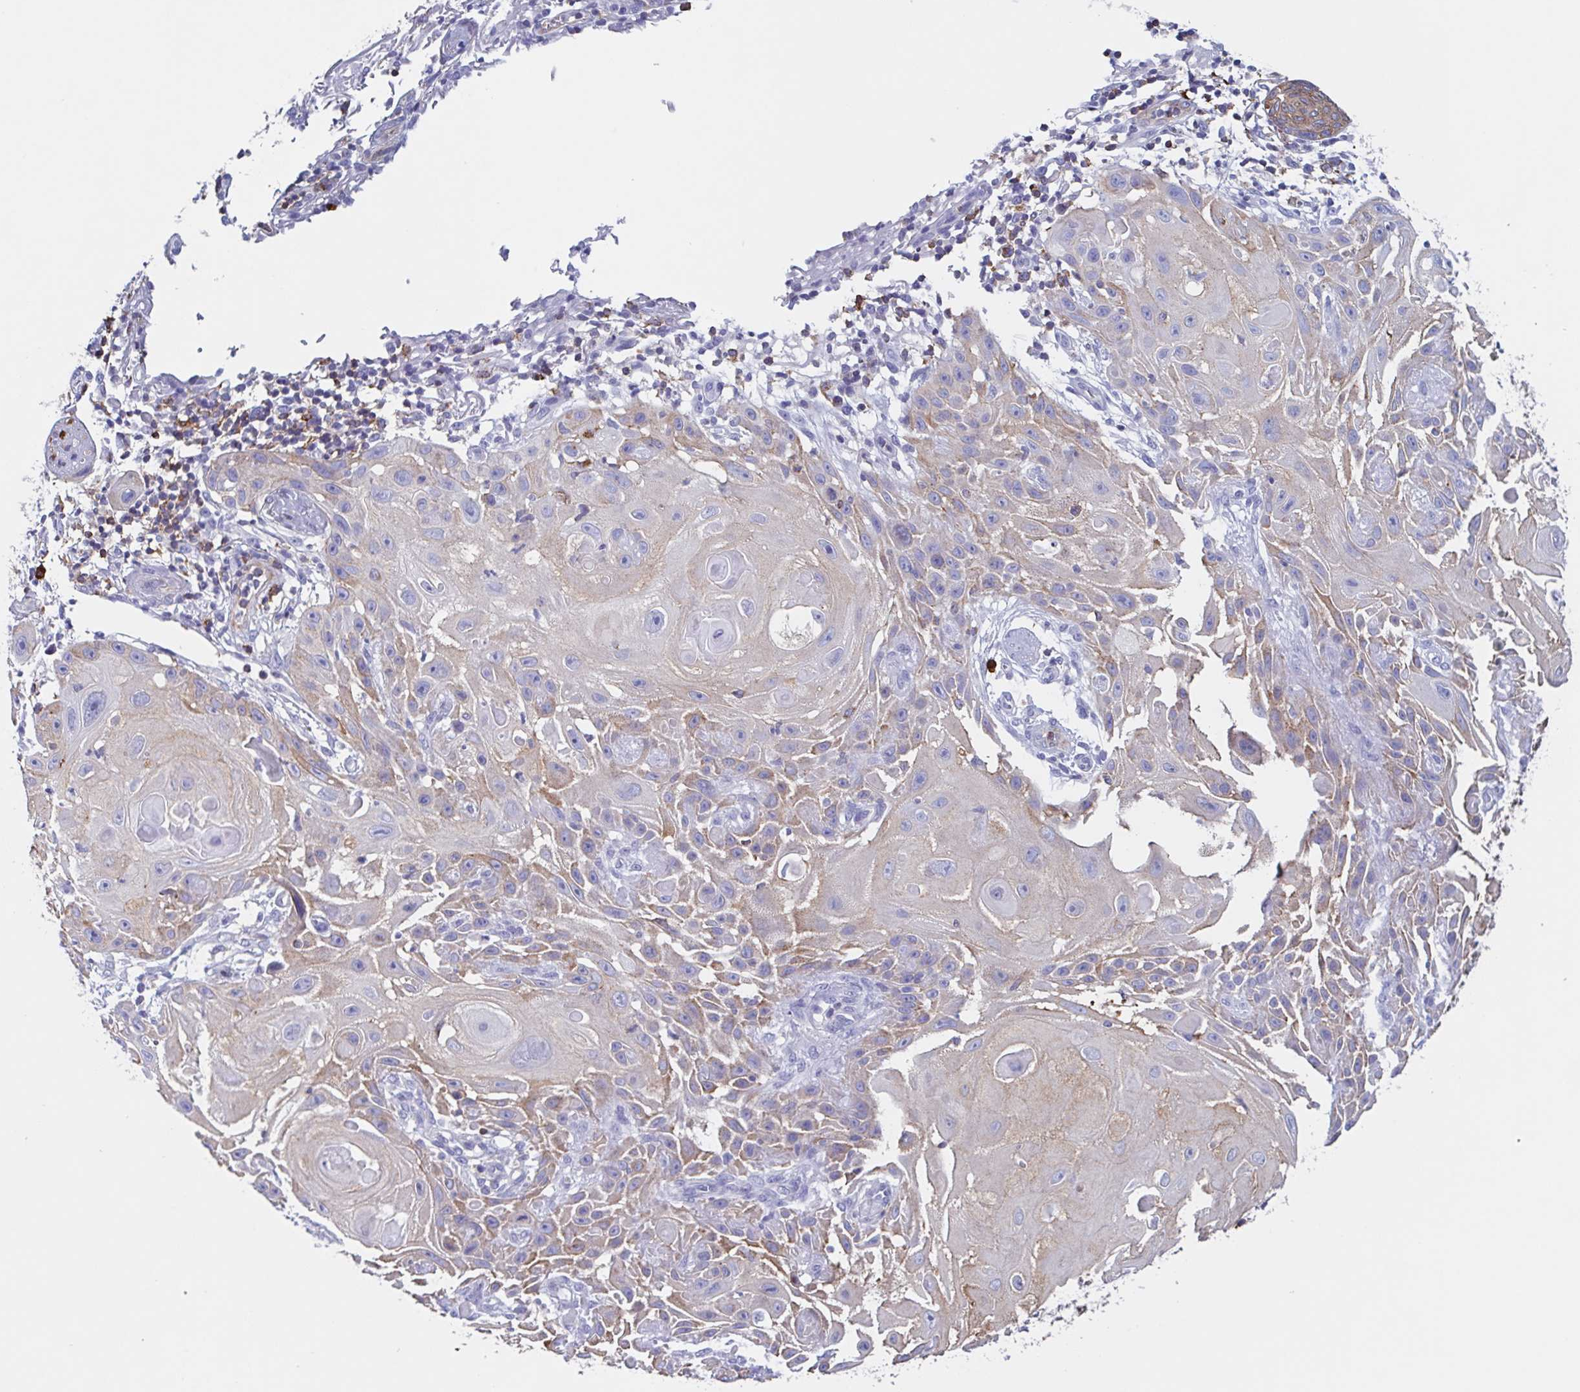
{"staining": {"intensity": "weak", "quantity": "<25%", "location": "cytoplasmic/membranous"}, "tissue": "skin cancer", "cell_type": "Tumor cells", "image_type": "cancer", "snomed": [{"axis": "morphology", "description": "Squamous cell carcinoma, NOS"}, {"axis": "topography", "description": "Skin"}], "caption": "This micrograph is of squamous cell carcinoma (skin) stained with immunohistochemistry (IHC) to label a protein in brown with the nuclei are counter-stained blue. There is no staining in tumor cells.", "gene": "TPD52", "patient": {"sex": "female", "age": 91}}